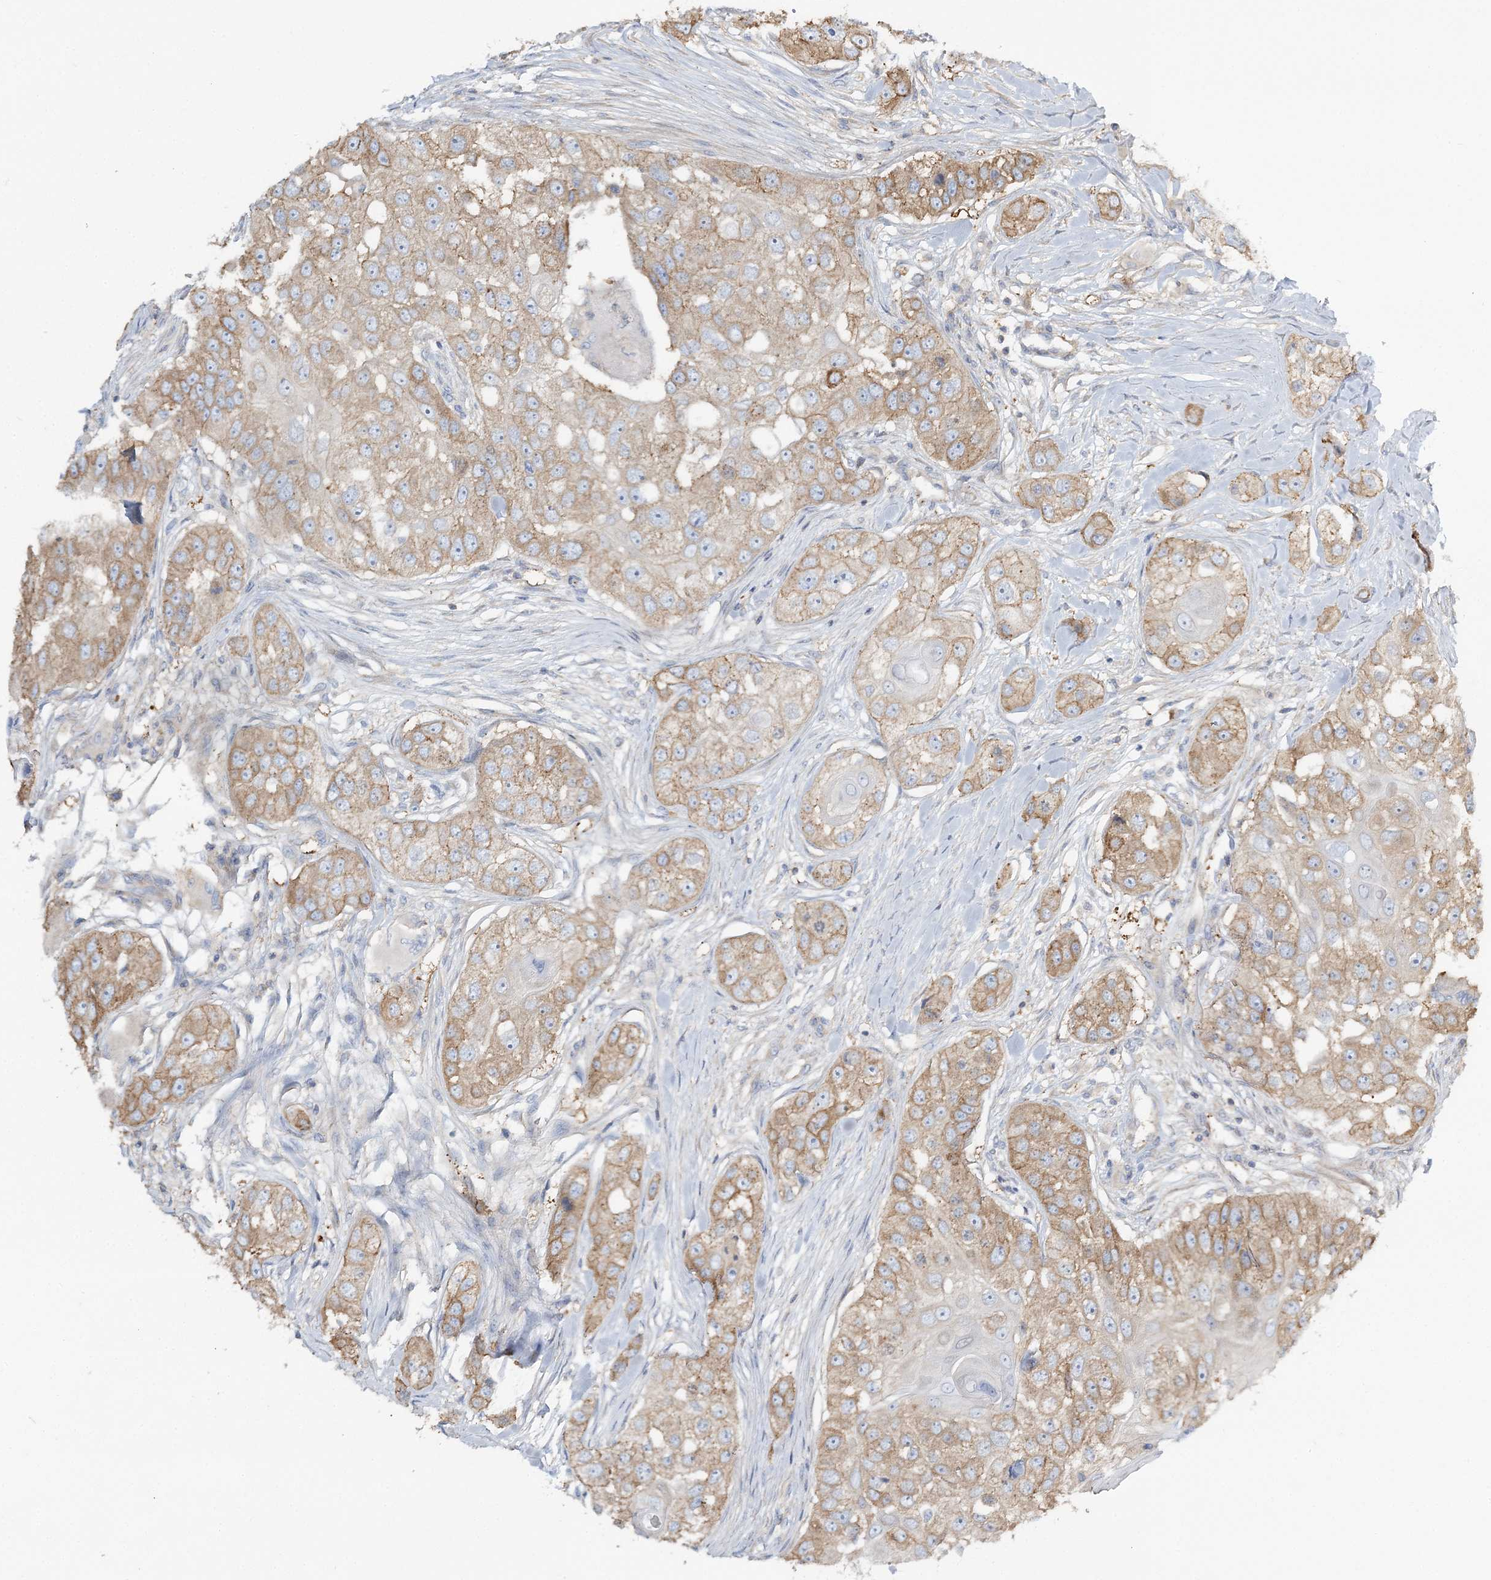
{"staining": {"intensity": "weak", "quantity": ">75%", "location": "cytoplasmic/membranous"}, "tissue": "head and neck cancer", "cell_type": "Tumor cells", "image_type": "cancer", "snomed": [{"axis": "morphology", "description": "Normal tissue, NOS"}, {"axis": "morphology", "description": "Squamous cell carcinoma, NOS"}, {"axis": "topography", "description": "Skeletal muscle"}, {"axis": "topography", "description": "Head-Neck"}], "caption": "Human squamous cell carcinoma (head and neck) stained for a protein (brown) reveals weak cytoplasmic/membranous positive expression in approximately >75% of tumor cells.", "gene": "CUEDC2", "patient": {"sex": "male", "age": 51}}